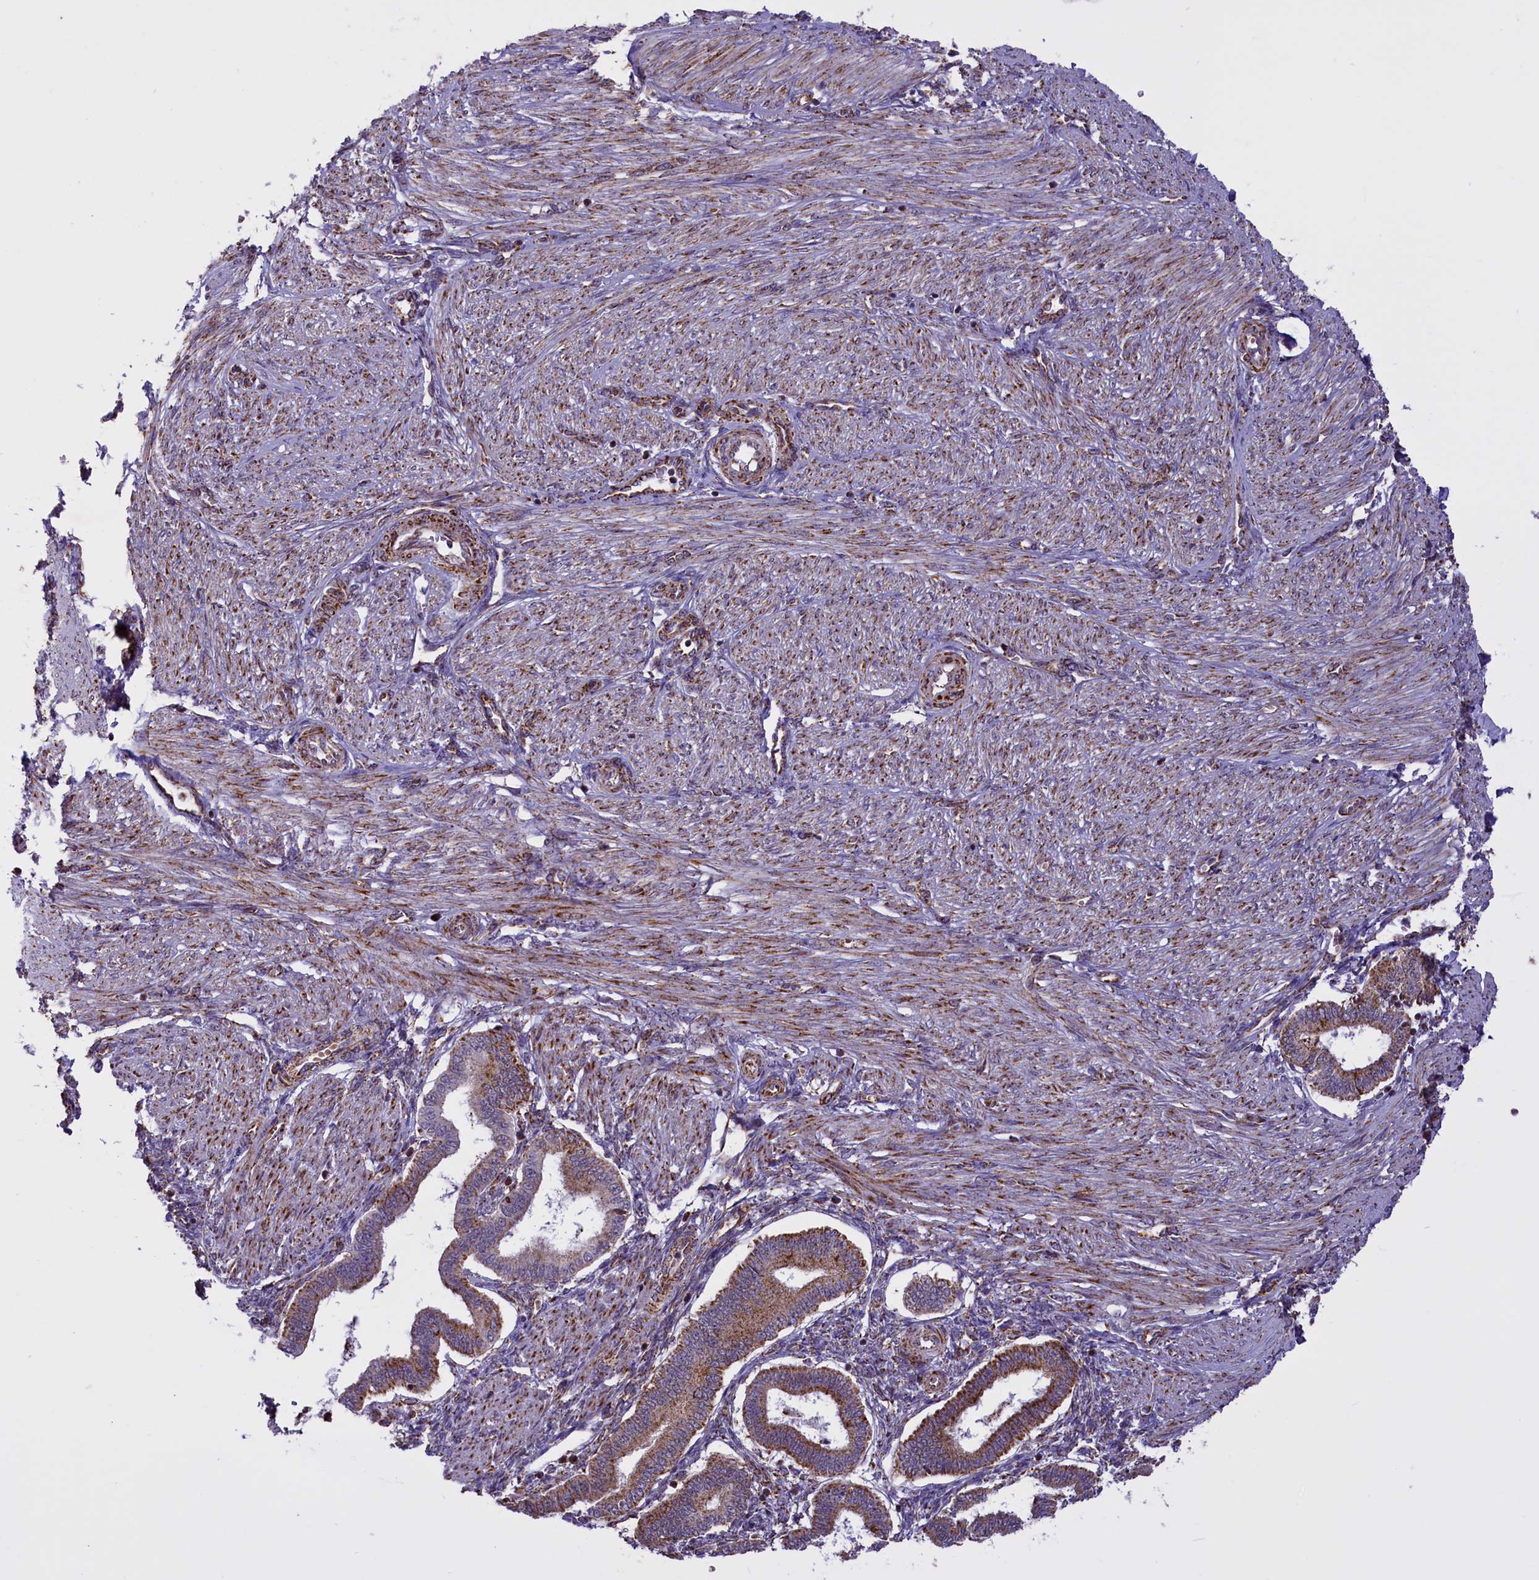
{"staining": {"intensity": "moderate", "quantity": "25%-75%", "location": "cytoplasmic/membranous"}, "tissue": "endometrium", "cell_type": "Cells in endometrial stroma", "image_type": "normal", "snomed": [{"axis": "morphology", "description": "Normal tissue, NOS"}, {"axis": "topography", "description": "Endometrium"}], "caption": "Brown immunohistochemical staining in normal human endometrium exhibits moderate cytoplasmic/membranous staining in about 25%-75% of cells in endometrial stroma. (DAB = brown stain, brightfield microscopy at high magnification).", "gene": "NDUFS5", "patient": {"sex": "female", "age": 24}}